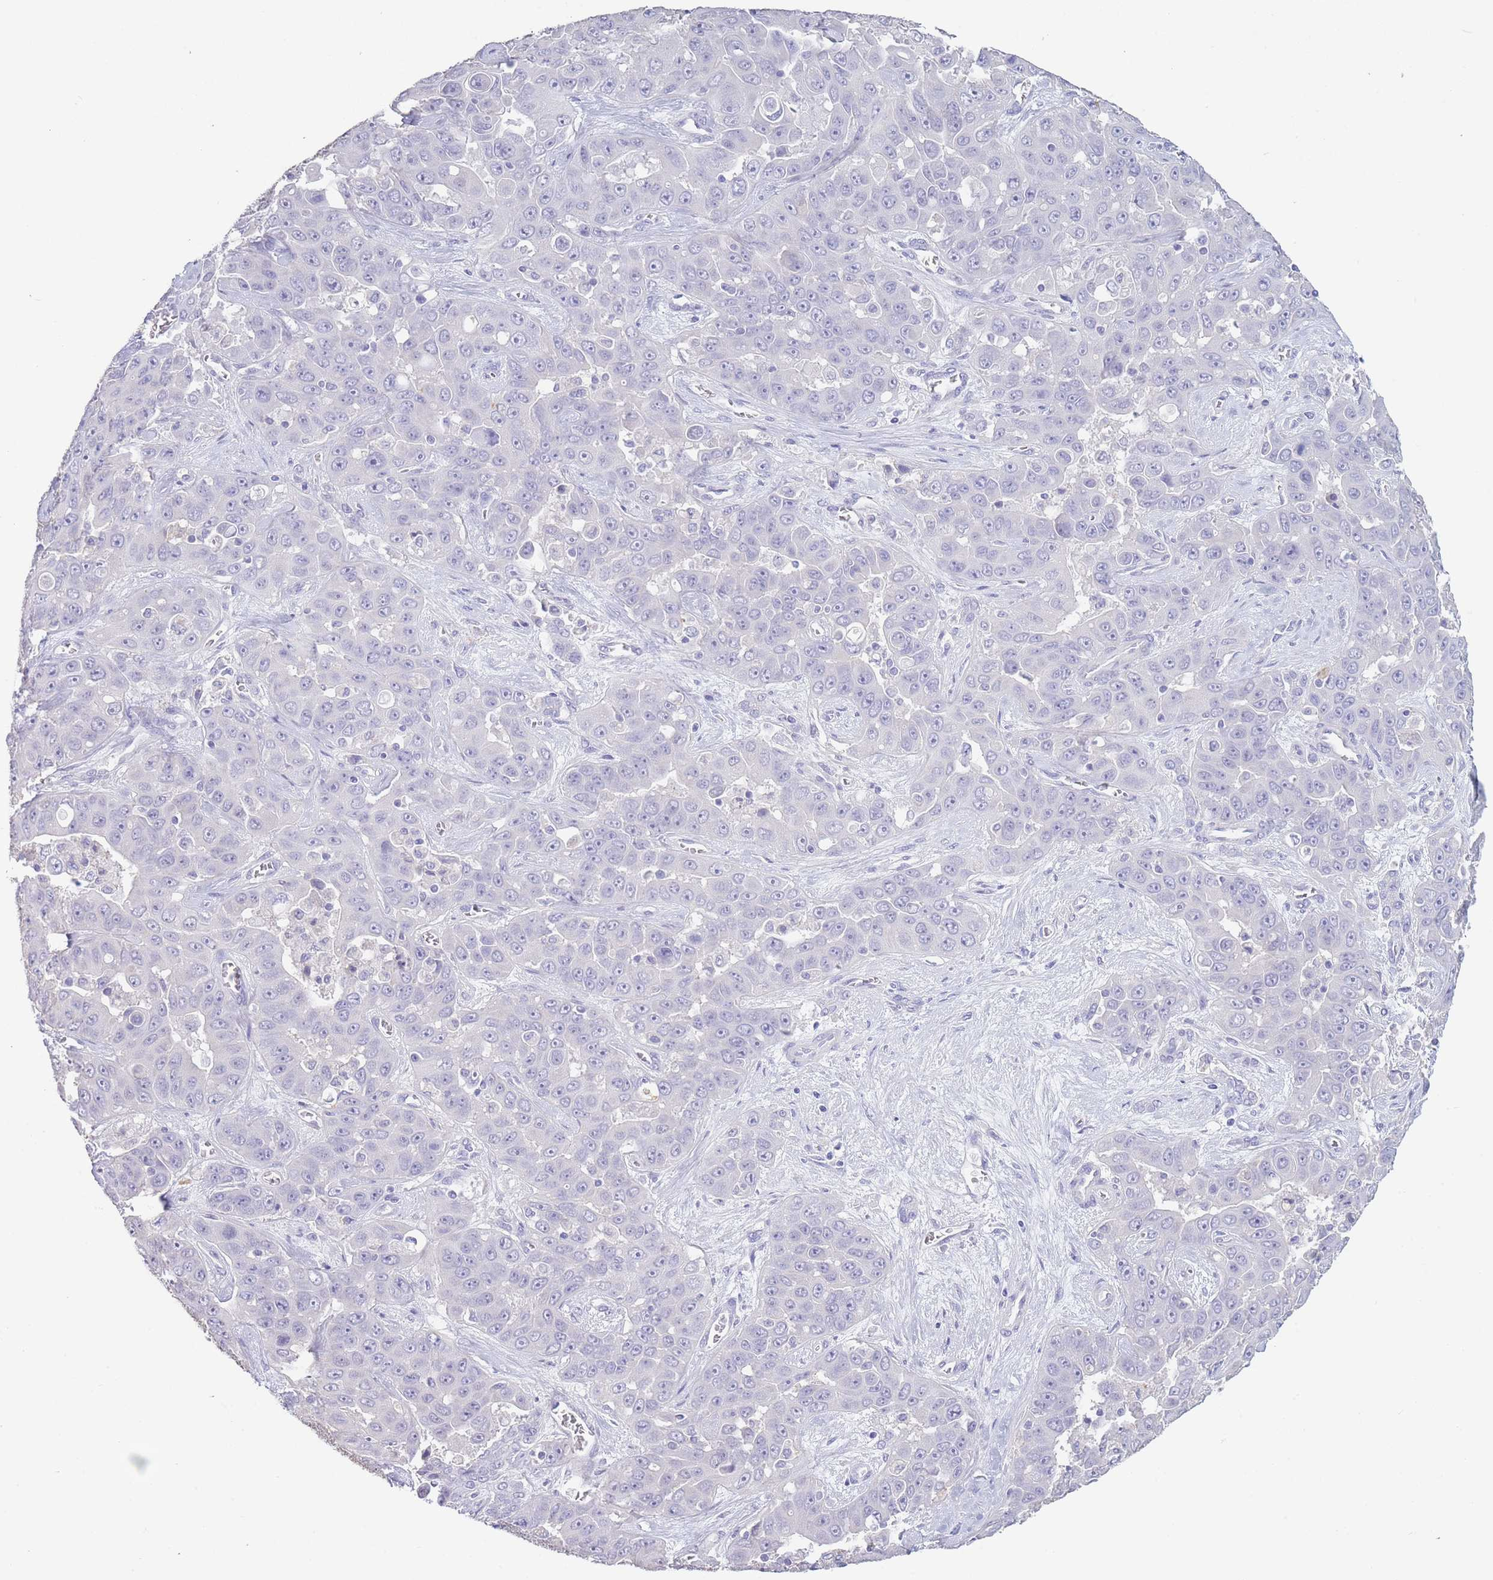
{"staining": {"intensity": "negative", "quantity": "none", "location": "none"}, "tissue": "liver cancer", "cell_type": "Tumor cells", "image_type": "cancer", "snomed": [{"axis": "morphology", "description": "Cholangiocarcinoma"}, {"axis": "topography", "description": "Liver"}], "caption": "DAB (3,3'-diaminobenzidine) immunohistochemical staining of human liver cholangiocarcinoma shows no significant staining in tumor cells.", "gene": "CD37", "patient": {"sex": "female", "age": 52}}